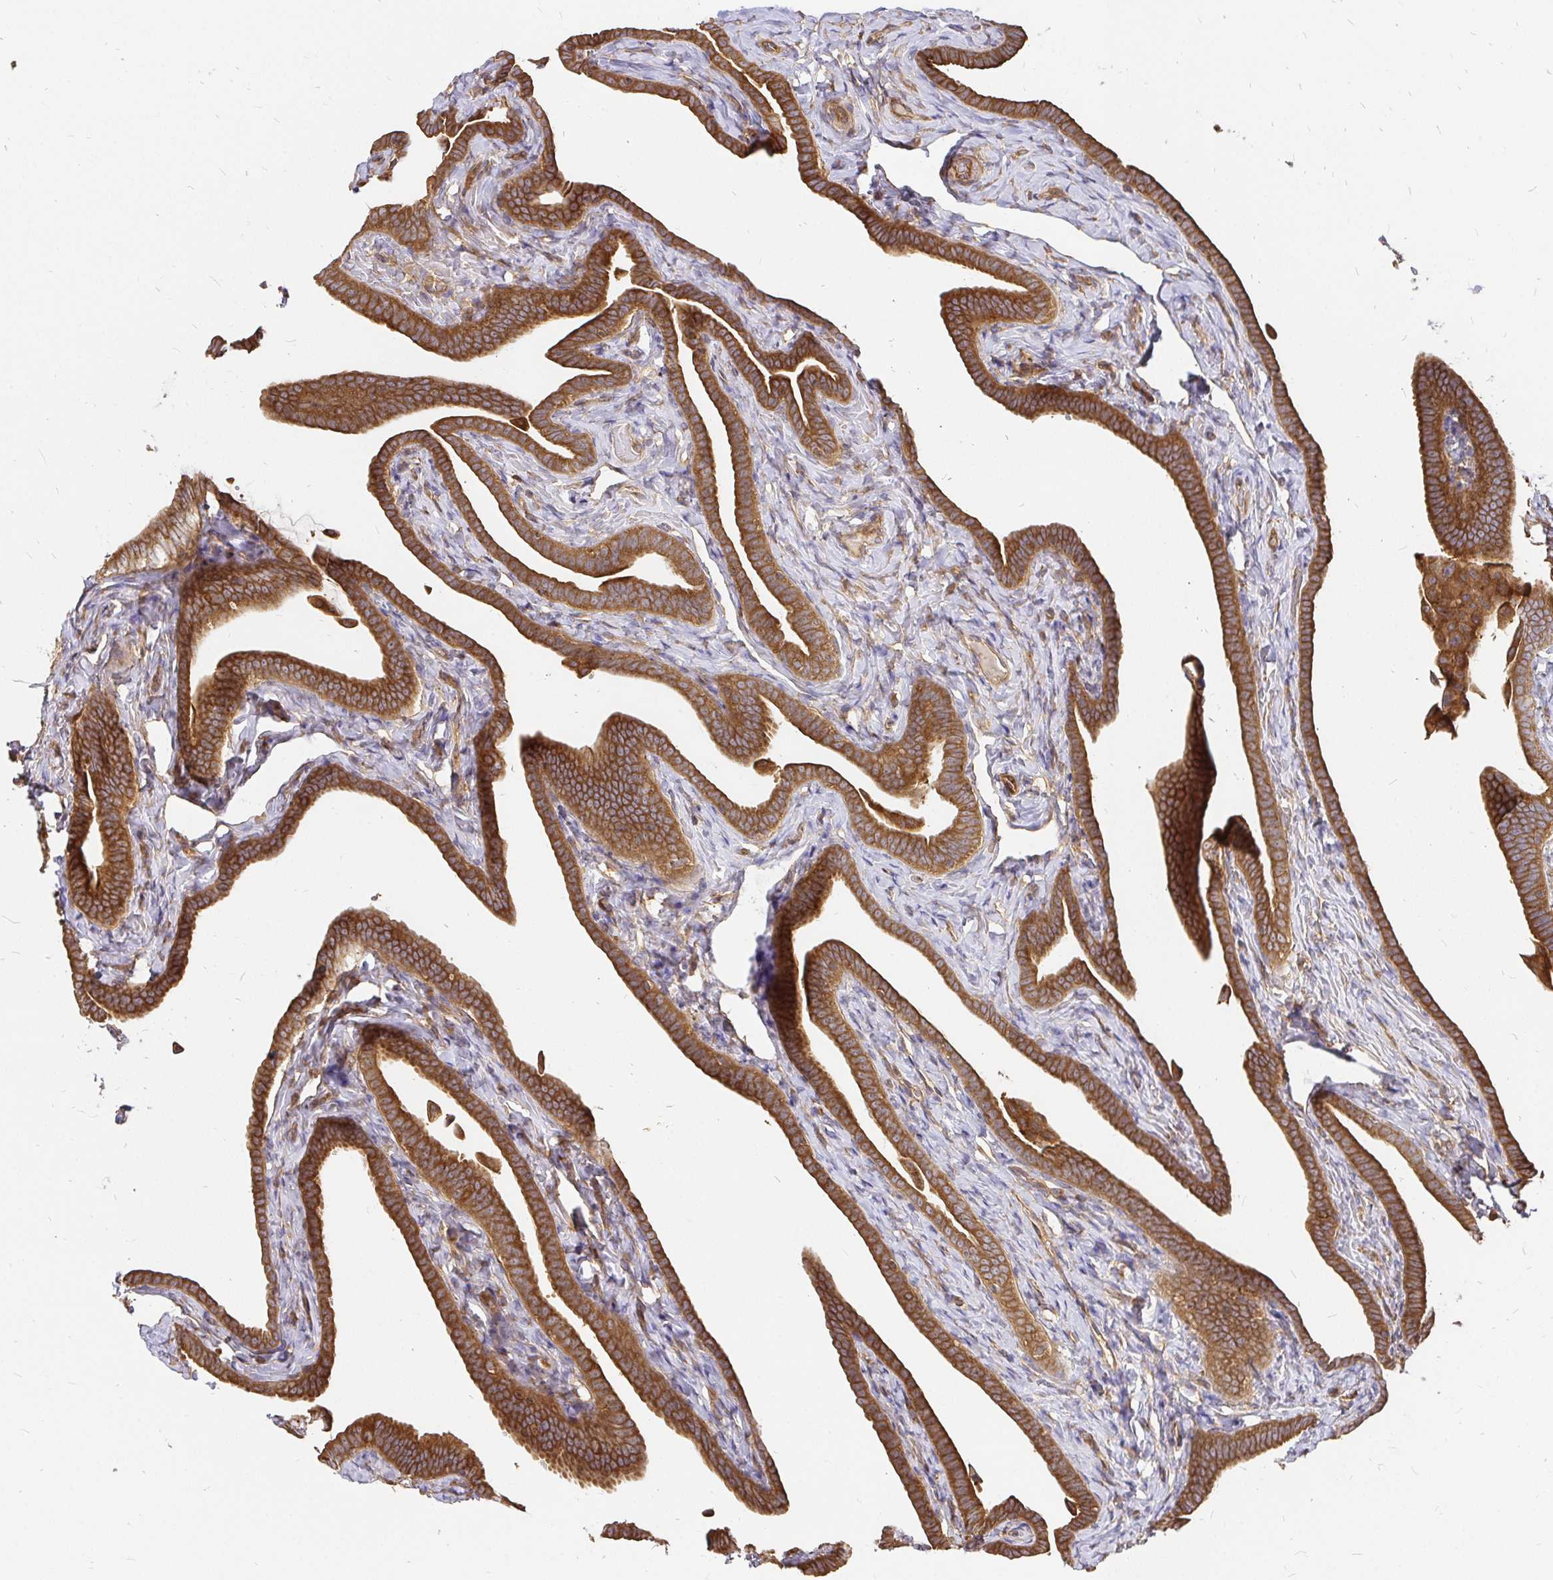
{"staining": {"intensity": "strong", "quantity": ">75%", "location": "cytoplasmic/membranous"}, "tissue": "fallopian tube", "cell_type": "Glandular cells", "image_type": "normal", "snomed": [{"axis": "morphology", "description": "Normal tissue, NOS"}, {"axis": "topography", "description": "Fallopian tube"}], "caption": "Immunohistochemistry photomicrograph of benign fallopian tube: fallopian tube stained using immunohistochemistry exhibits high levels of strong protein expression localized specifically in the cytoplasmic/membranous of glandular cells, appearing as a cytoplasmic/membranous brown color.", "gene": "KIF5B", "patient": {"sex": "female", "age": 69}}